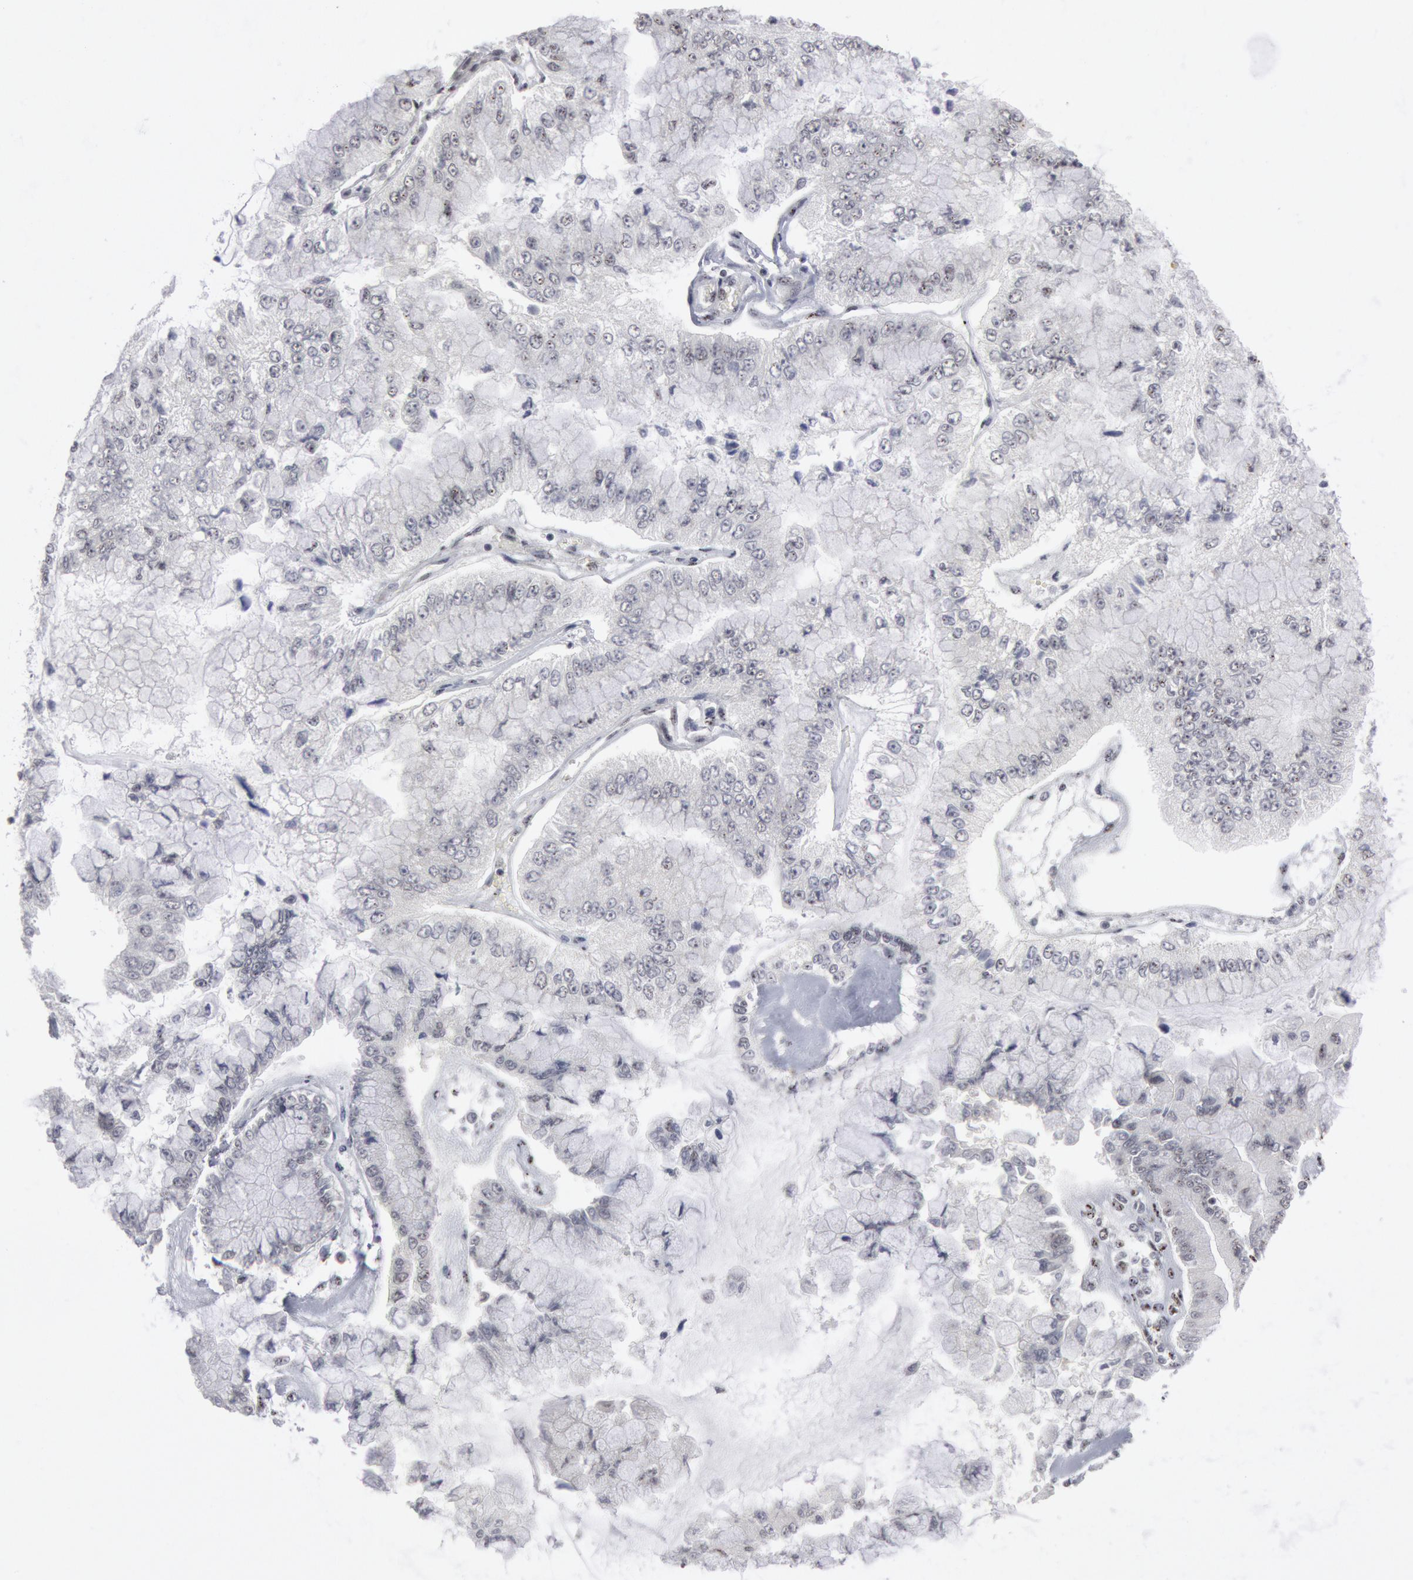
{"staining": {"intensity": "negative", "quantity": "none", "location": "none"}, "tissue": "liver cancer", "cell_type": "Tumor cells", "image_type": "cancer", "snomed": [{"axis": "morphology", "description": "Cholangiocarcinoma"}, {"axis": "topography", "description": "Liver"}], "caption": "Immunohistochemical staining of human liver cancer reveals no significant staining in tumor cells.", "gene": "FOXO1", "patient": {"sex": "female", "age": 79}}